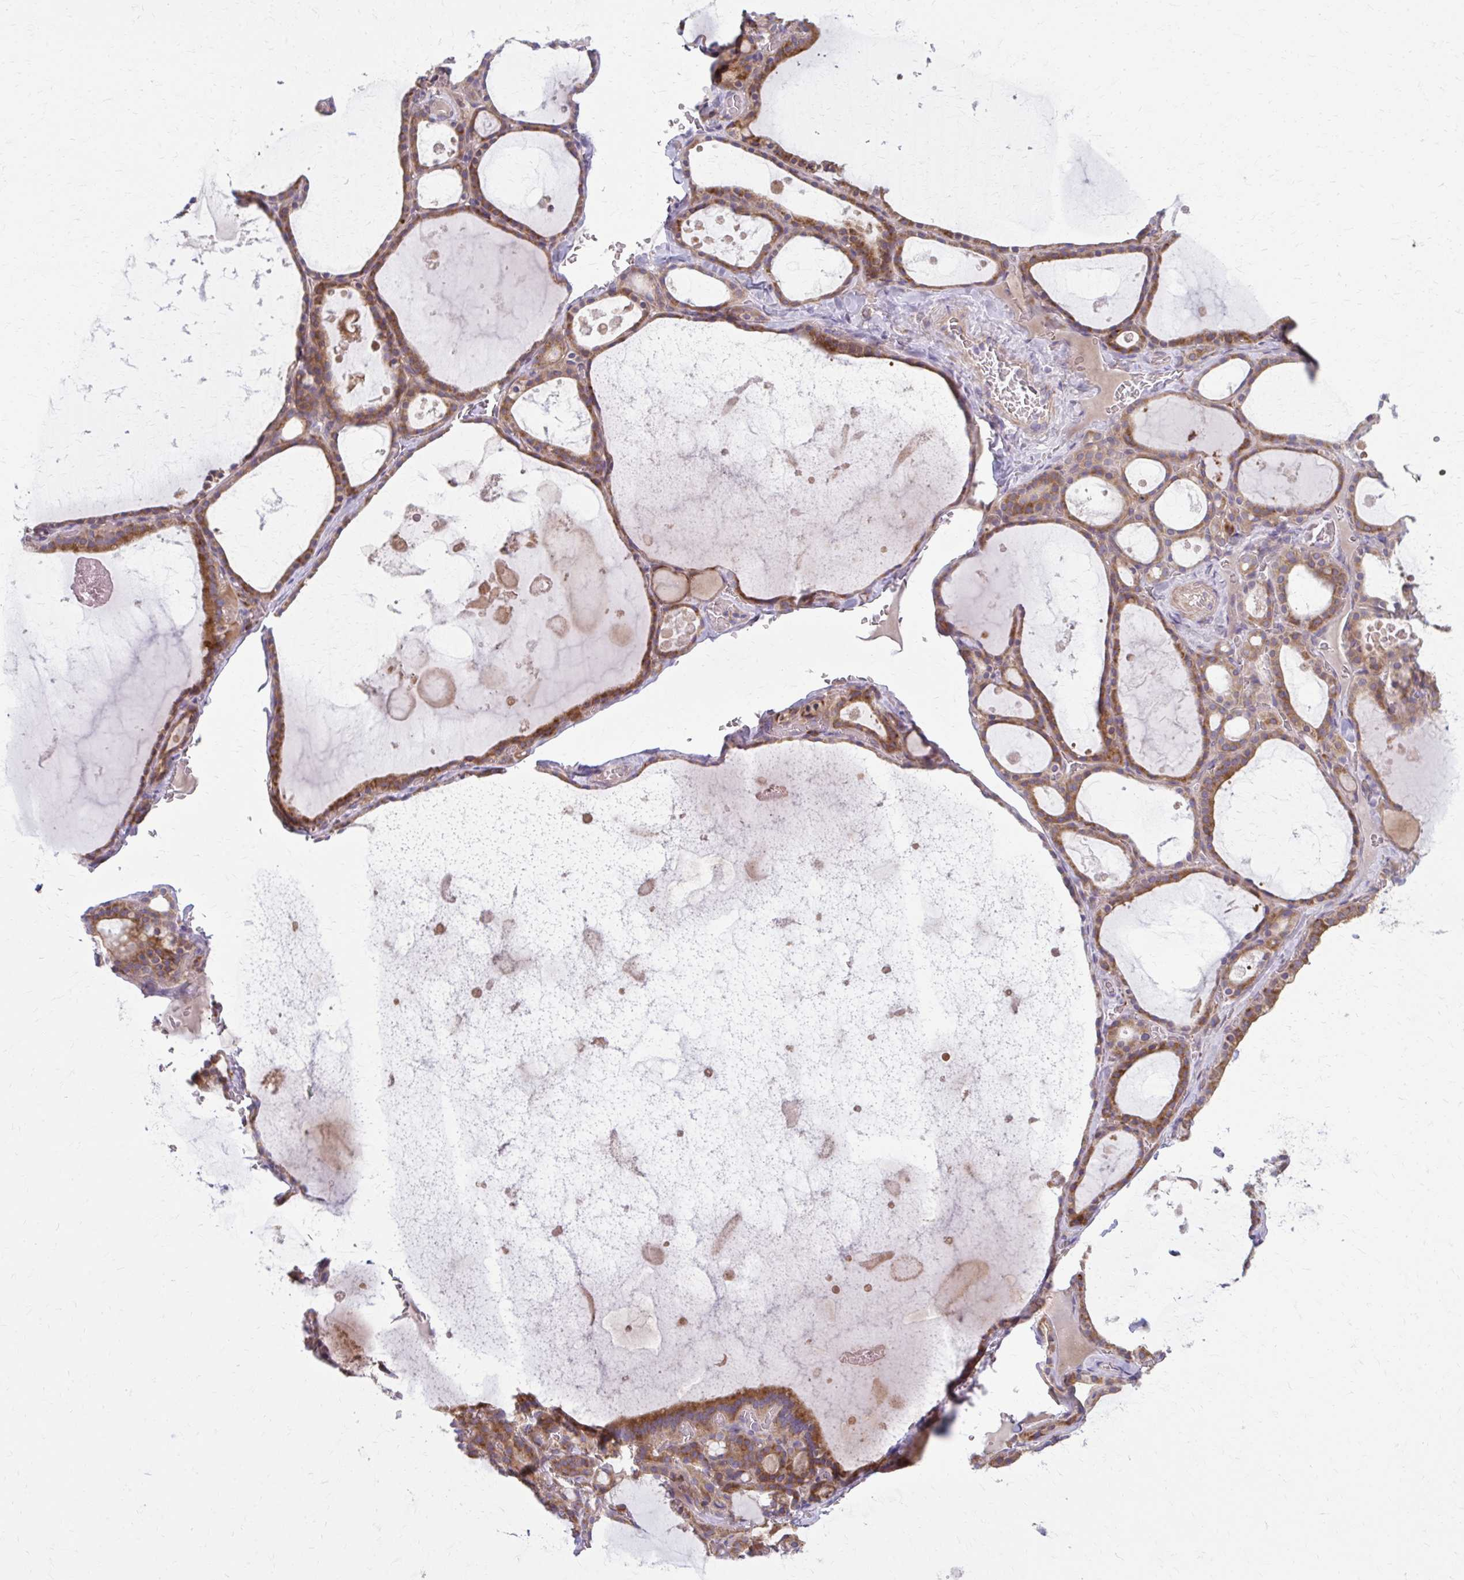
{"staining": {"intensity": "moderate", "quantity": ">75%", "location": "cytoplasmic/membranous"}, "tissue": "thyroid gland", "cell_type": "Glandular cells", "image_type": "normal", "snomed": [{"axis": "morphology", "description": "Normal tissue, NOS"}, {"axis": "topography", "description": "Thyroid gland"}], "caption": "IHC (DAB) staining of unremarkable thyroid gland exhibits moderate cytoplasmic/membranous protein positivity in approximately >75% of glandular cells. (Brightfield microscopy of DAB IHC at high magnification).", "gene": "CEMP1", "patient": {"sex": "male", "age": 56}}